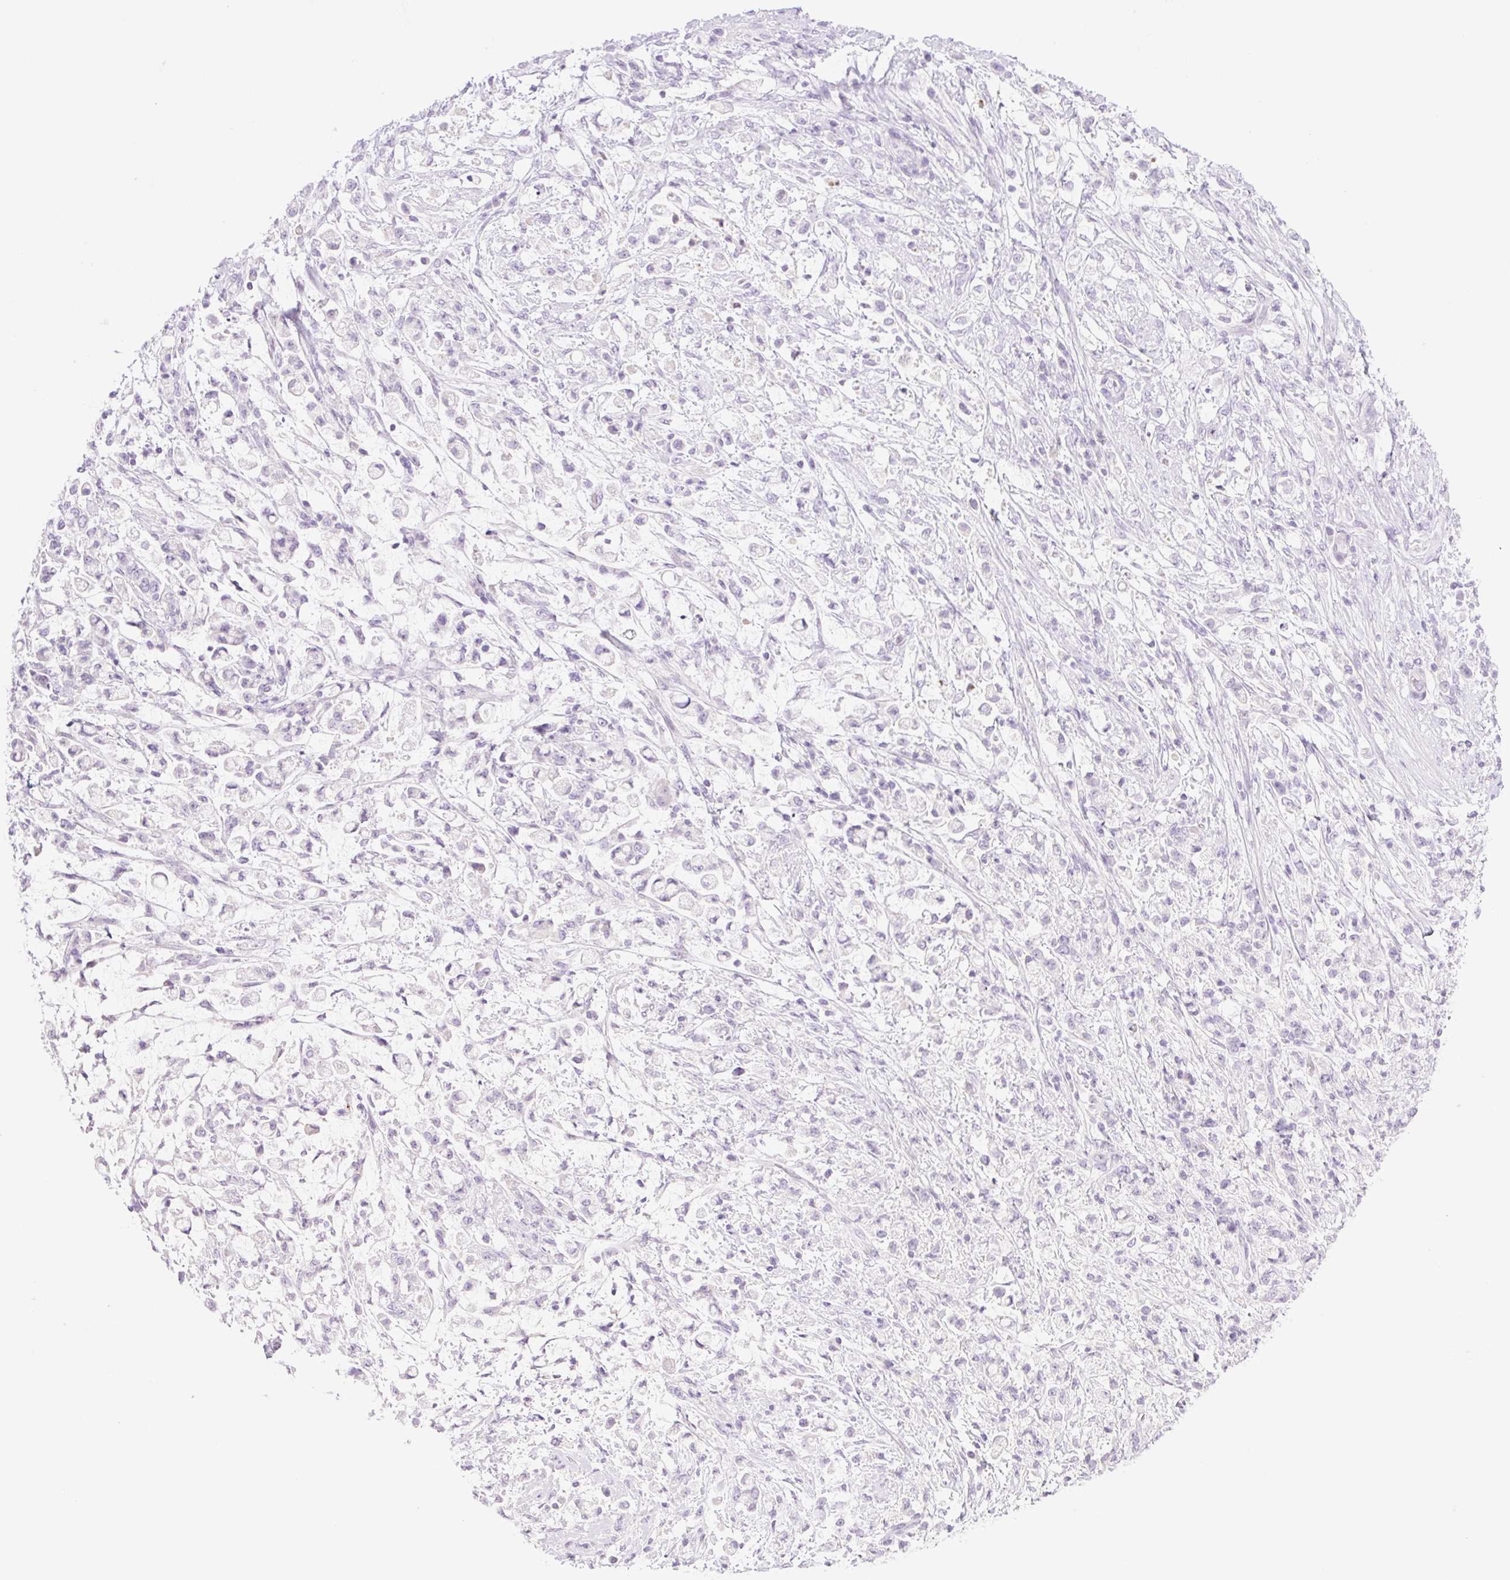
{"staining": {"intensity": "negative", "quantity": "none", "location": "none"}, "tissue": "stomach cancer", "cell_type": "Tumor cells", "image_type": "cancer", "snomed": [{"axis": "morphology", "description": "Adenocarcinoma, NOS"}, {"axis": "topography", "description": "Stomach"}], "caption": "IHC micrograph of neoplastic tissue: adenocarcinoma (stomach) stained with DAB shows no significant protein expression in tumor cells.", "gene": "TBX15", "patient": {"sex": "female", "age": 60}}